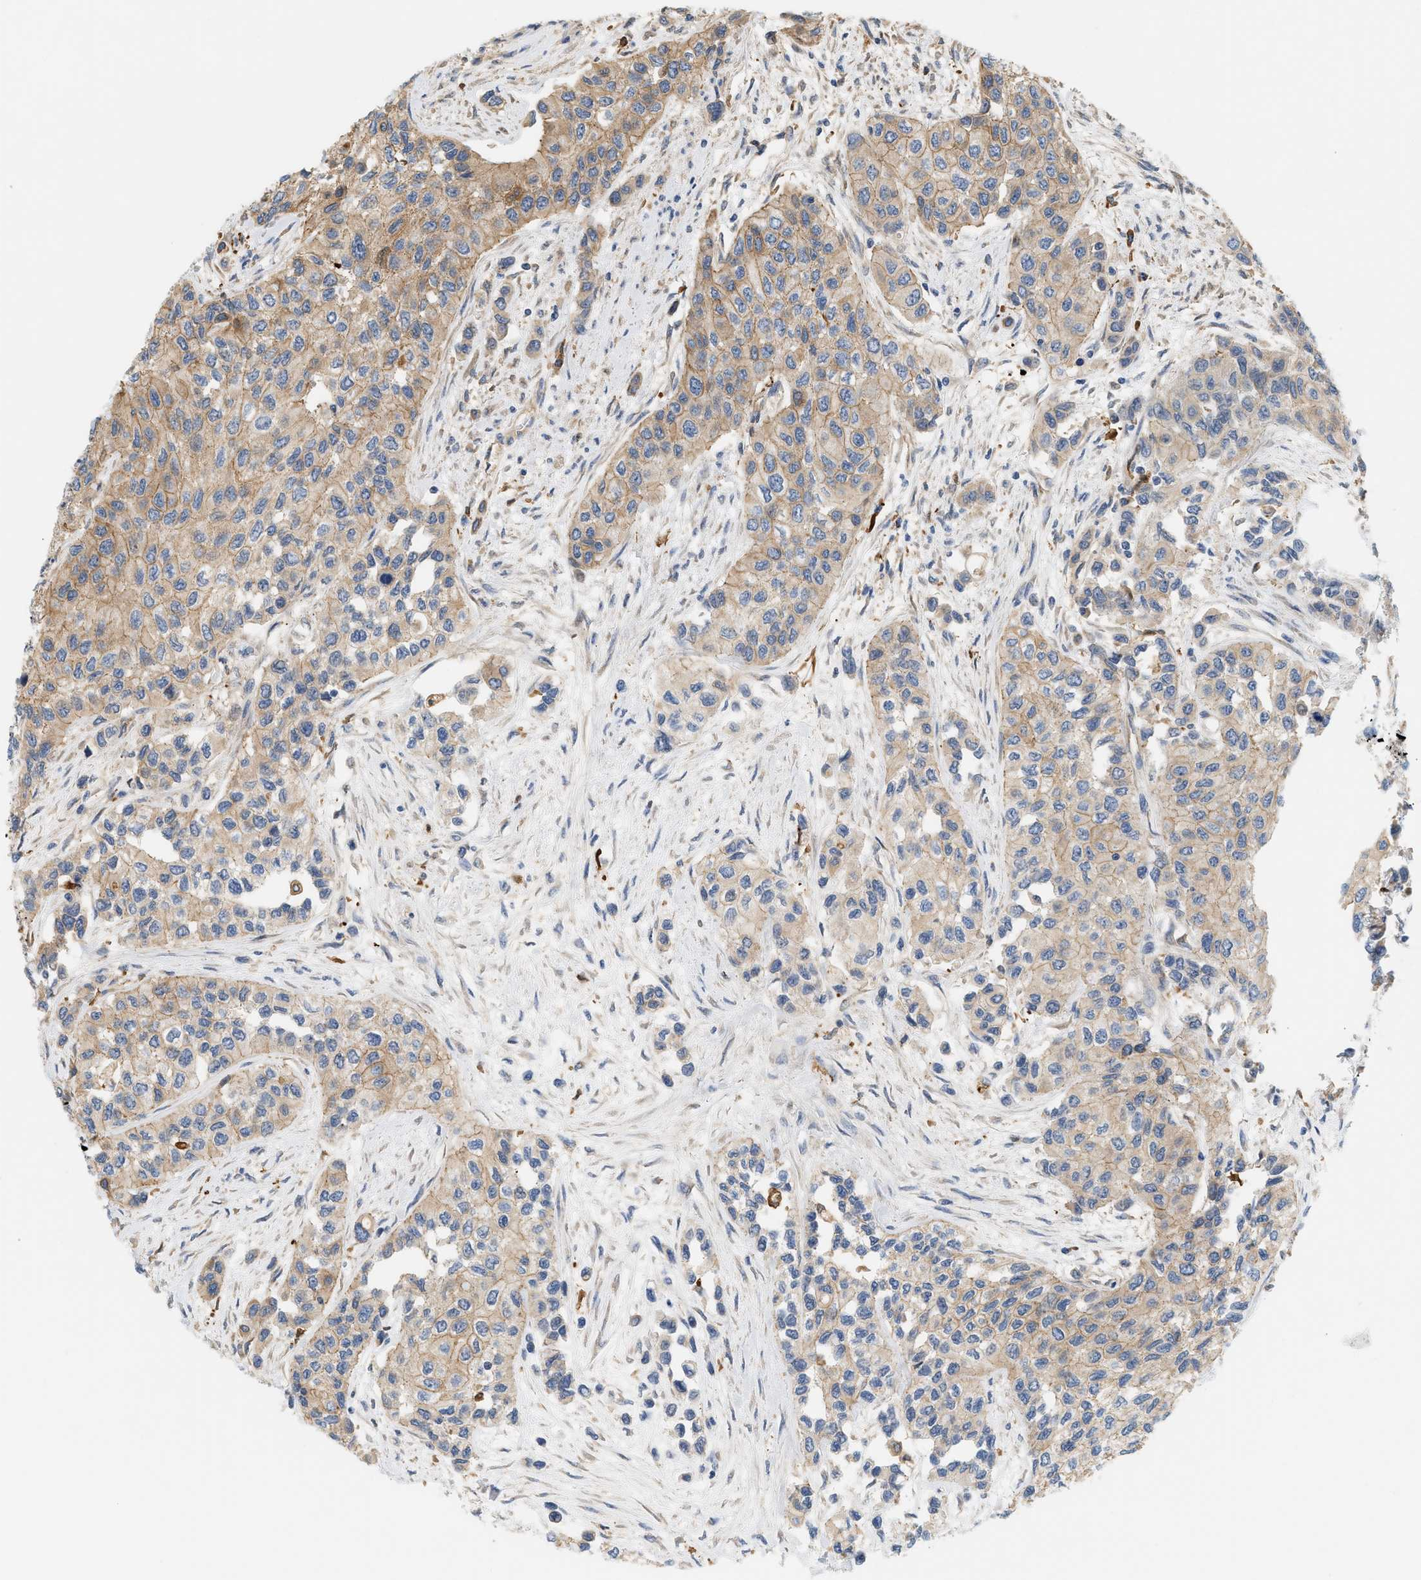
{"staining": {"intensity": "weak", "quantity": ">75%", "location": "cytoplasmic/membranous"}, "tissue": "urothelial cancer", "cell_type": "Tumor cells", "image_type": "cancer", "snomed": [{"axis": "morphology", "description": "Urothelial carcinoma, High grade"}, {"axis": "topography", "description": "Urinary bladder"}], "caption": "A micrograph showing weak cytoplasmic/membranous staining in approximately >75% of tumor cells in urothelial cancer, as visualized by brown immunohistochemical staining.", "gene": "CTXN1", "patient": {"sex": "female", "age": 56}}